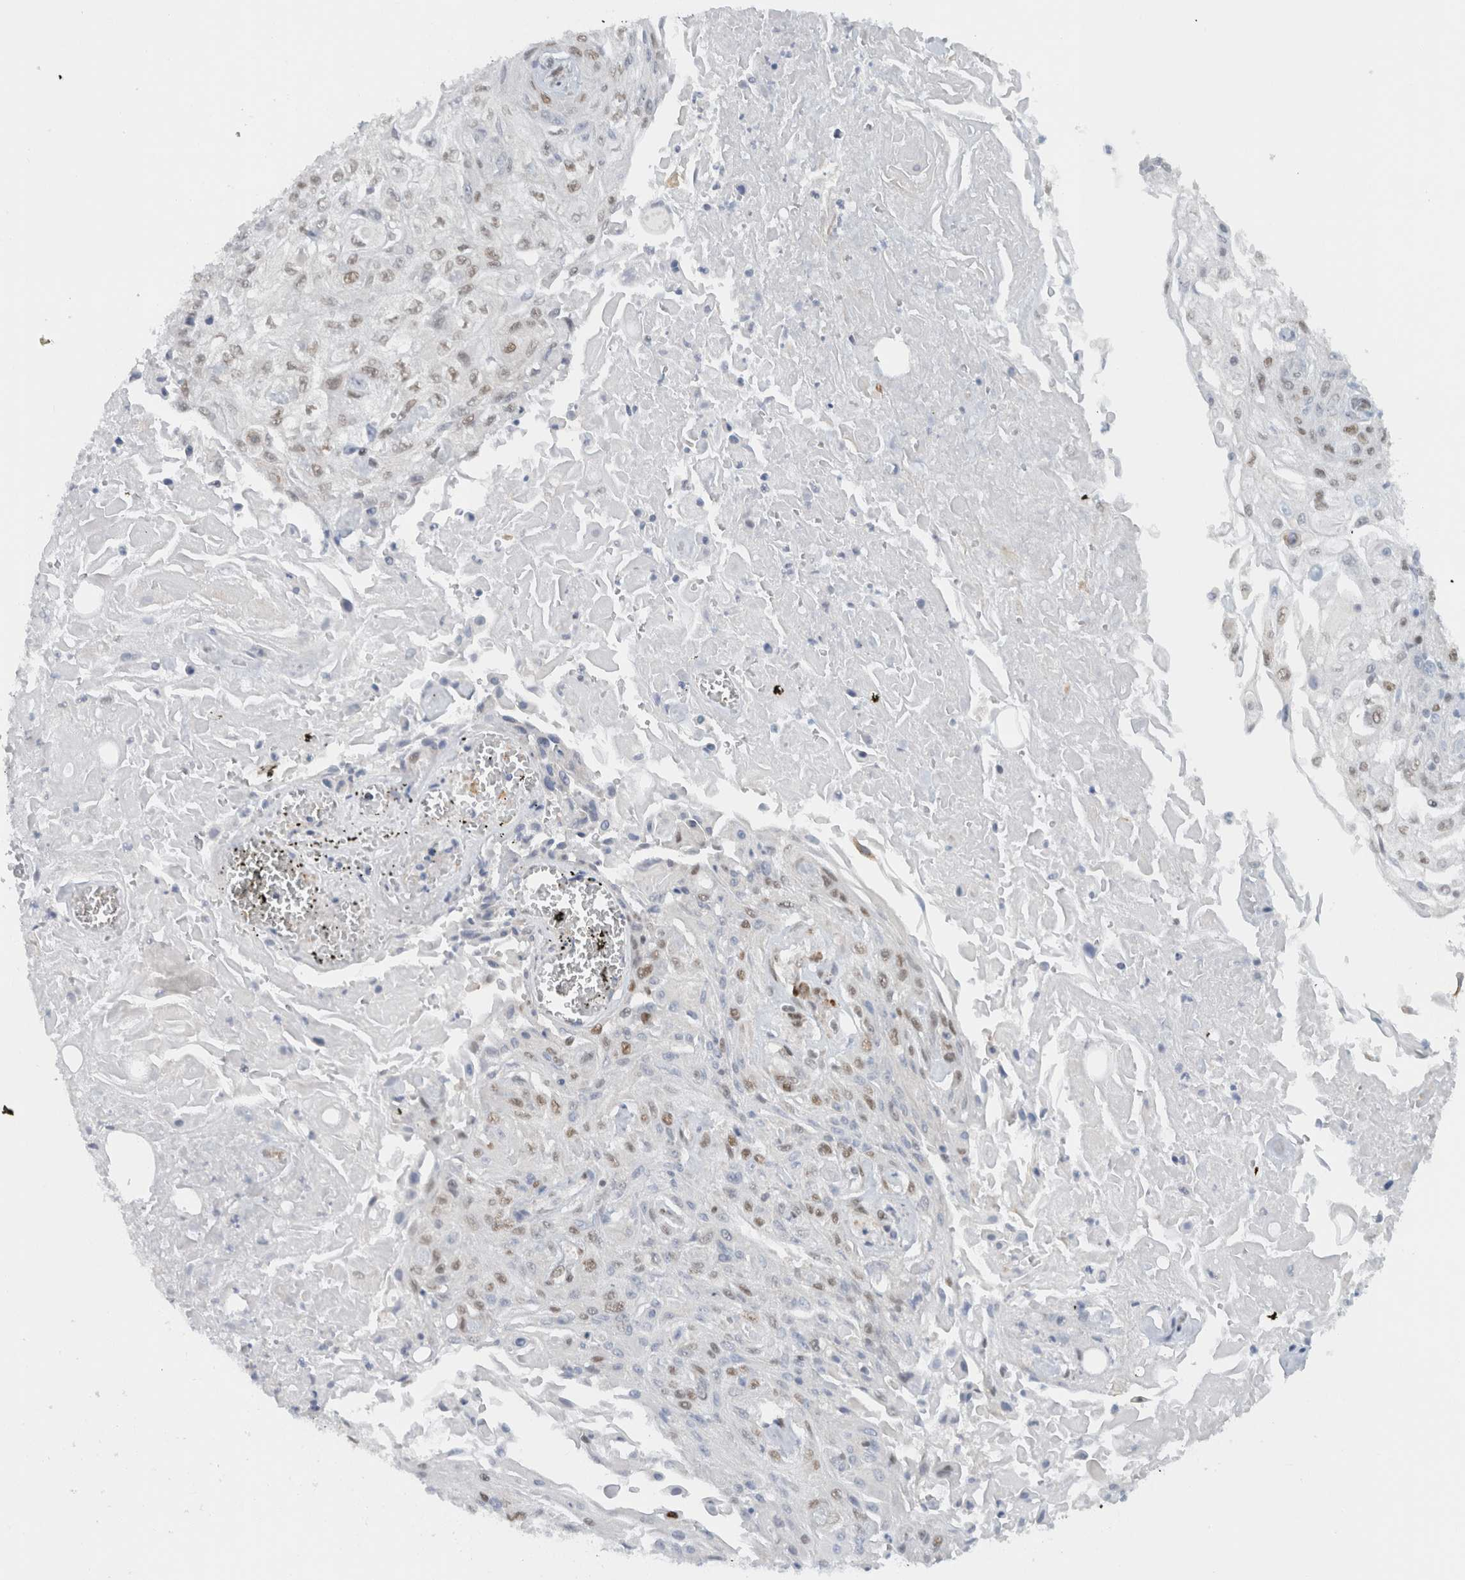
{"staining": {"intensity": "moderate", "quantity": "<25%", "location": "nuclear"}, "tissue": "skin cancer", "cell_type": "Tumor cells", "image_type": "cancer", "snomed": [{"axis": "morphology", "description": "Squamous cell carcinoma, NOS"}, {"axis": "morphology", "description": "Squamous cell carcinoma, metastatic, NOS"}, {"axis": "topography", "description": "Skin"}, {"axis": "topography", "description": "Lymph node"}], "caption": "This histopathology image reveals immunohistochemistry (IHC) staining of skin metastatic squamous cell carcinoma, with low moderate nuclear expression in approximately <25% of tumor cells.", "gene": "HNRNPR", "patient": {"sex": "male", "age": 75}}